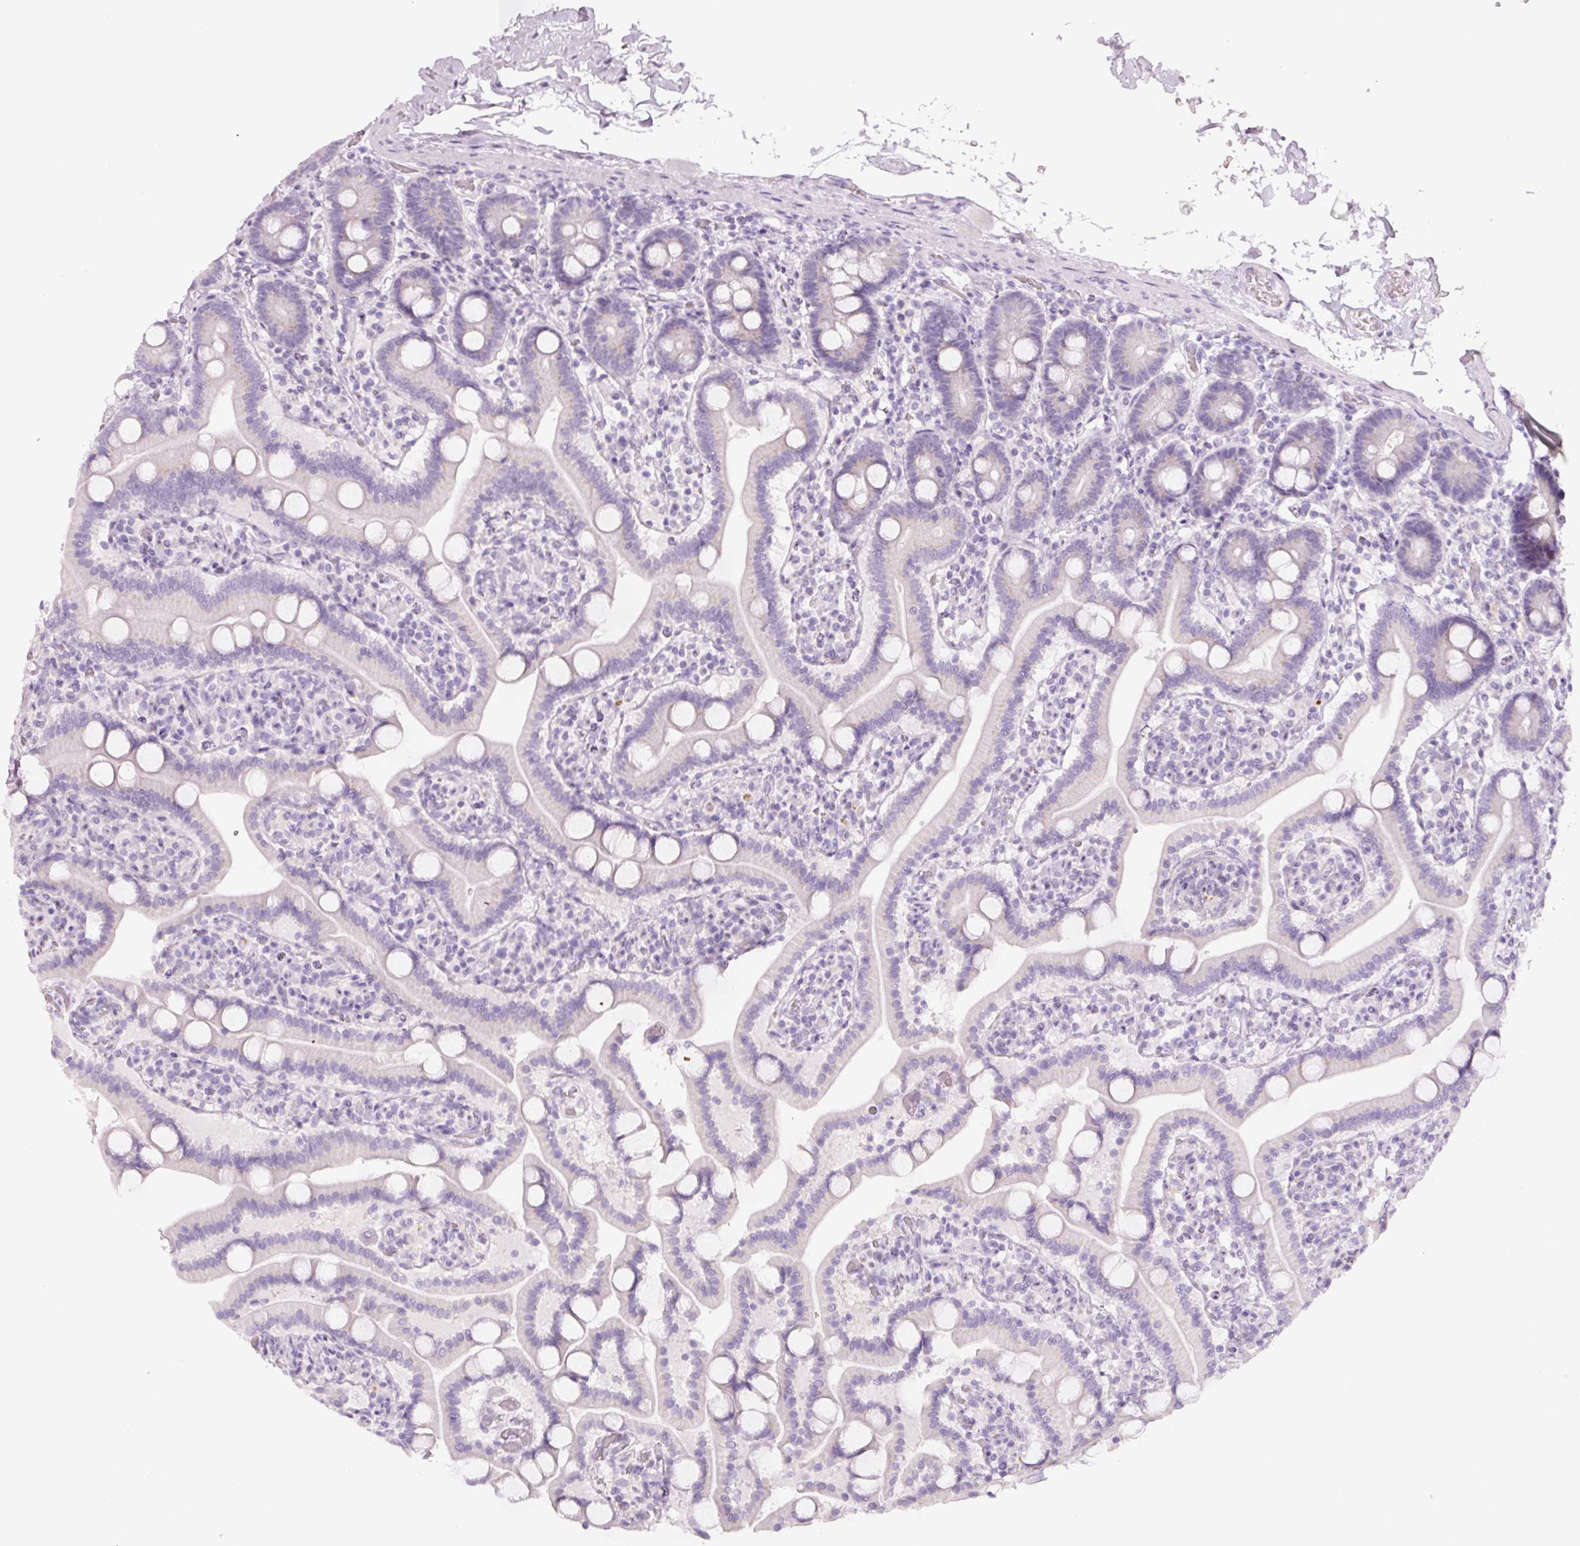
{"staining": {"intensity": "negative", "quantity": "none", "location": "none"}, "tissue": "duodenum", "cell_type": "Glandular cells", "image_type": "normal", "snomed": [{"axis": "morphology", "description": "Normal tissue, NOS"}, {"axis": "topography", "description": "Duodenum"}], "caption": "IHC of unremarkable human duodenum shows no staining in glandular cells.", "gene": "ENSG00000206549", "patient": {"sex": "male", "age": 55}}